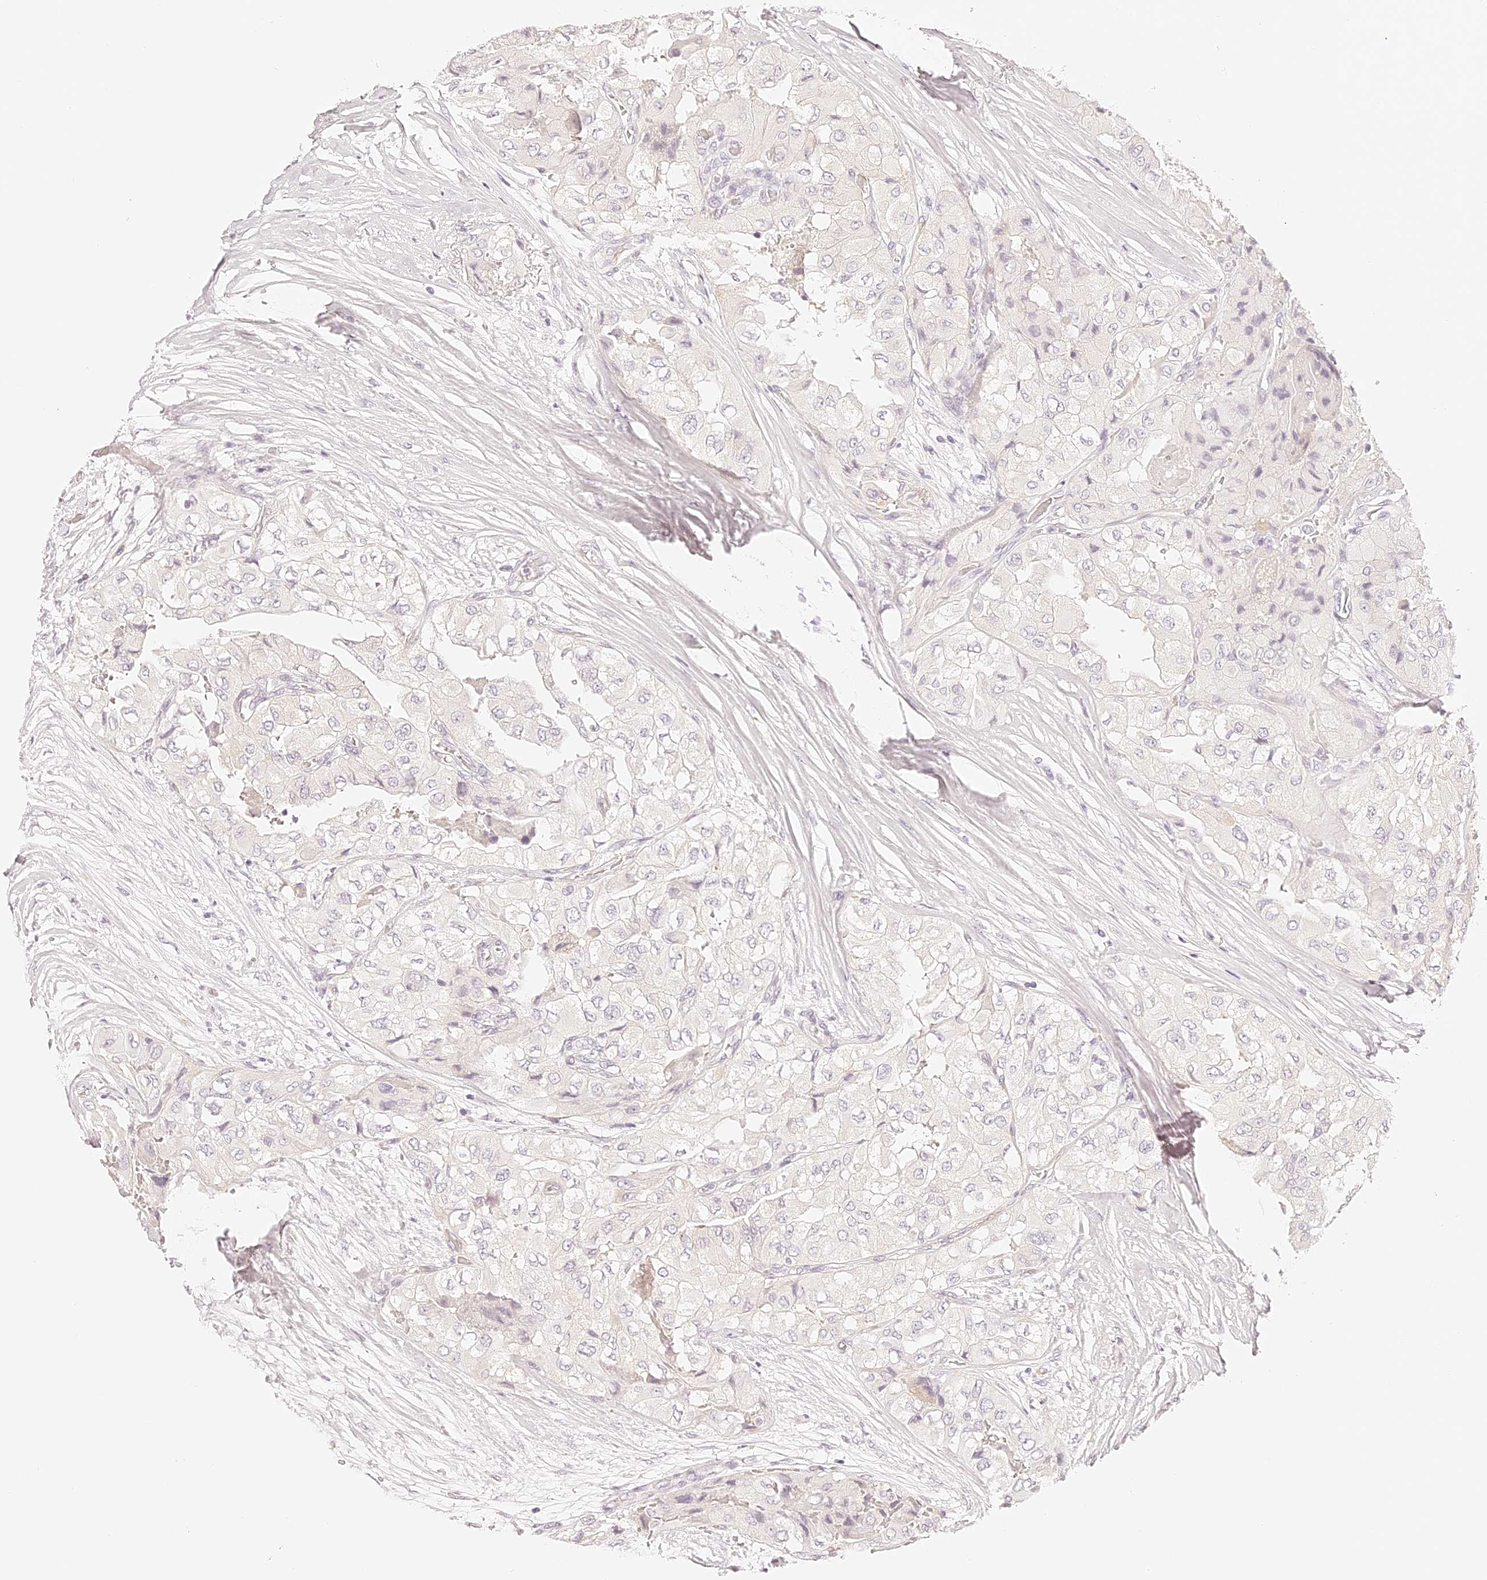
{"staining": {"intensity": "negative", "quantity": "none", "location": "none"}, "tissue": "thyroid cancer", "cell_type": "Tumor cells", "image_type": "cancer", "snomed": [{"axis": "morphology", "description": "Papillary adenocarcinoma, NOS"}, {"axis": "topography", "description": "Thyroid gland"}], "caption": "A high-resolution micrograph shows immunohistochemistry (IHC) staining of papillary adenocarcinoma (thyroid), which demonstrates no significant positivity in tumor cells.", "gene": "TRIM45", "patient": {"sex": "female", "age": 59}}